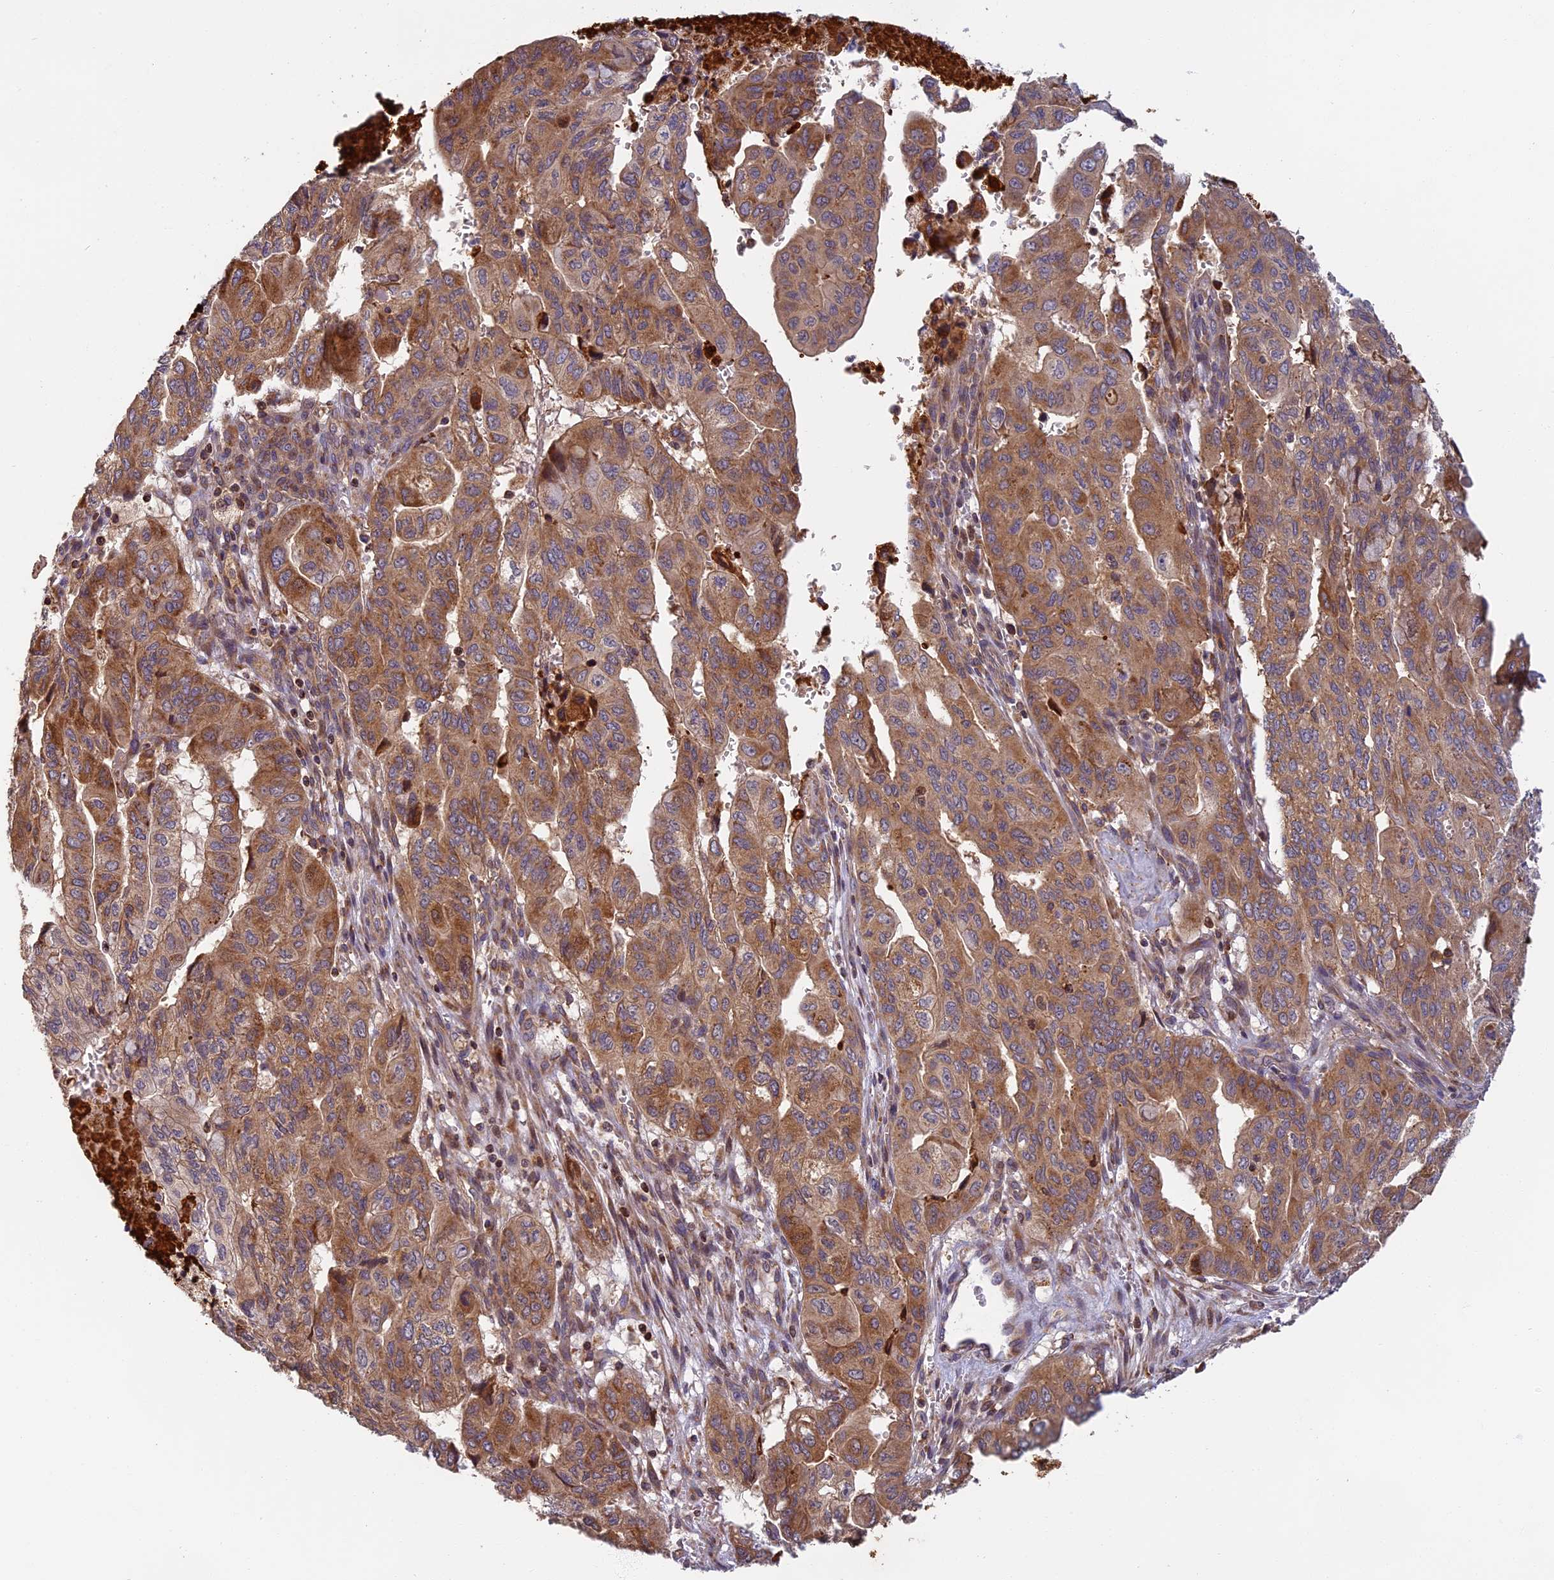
{"staining": {"intensity": "moderate", "quantity": ">75%", "location": "cytoplasmic/membranous"}, "tissue": "pancreatic cancer", "cell_type": "Tumor cells", "image_type": "cancer", "snomed": [{"axis": "morphology", "description": "Adenocarcinoma, NOS"}, {"axis": "topography", "description": "Pancreas"}], "caption": "IHC staining of pancreatic adenocarcinoma, which shows medium levels of moderate cytoplasmic/membranous positivity in approximately >75% of tumor cells indicating moderate cytoplasmic/membranous protein expression. The staining was performed using DAB (brown) for protein detection and nuclei were counterstained in hematoxylin (blue).", "gene": "EDAR", "patient": {"sex": "male", "age": 51}}